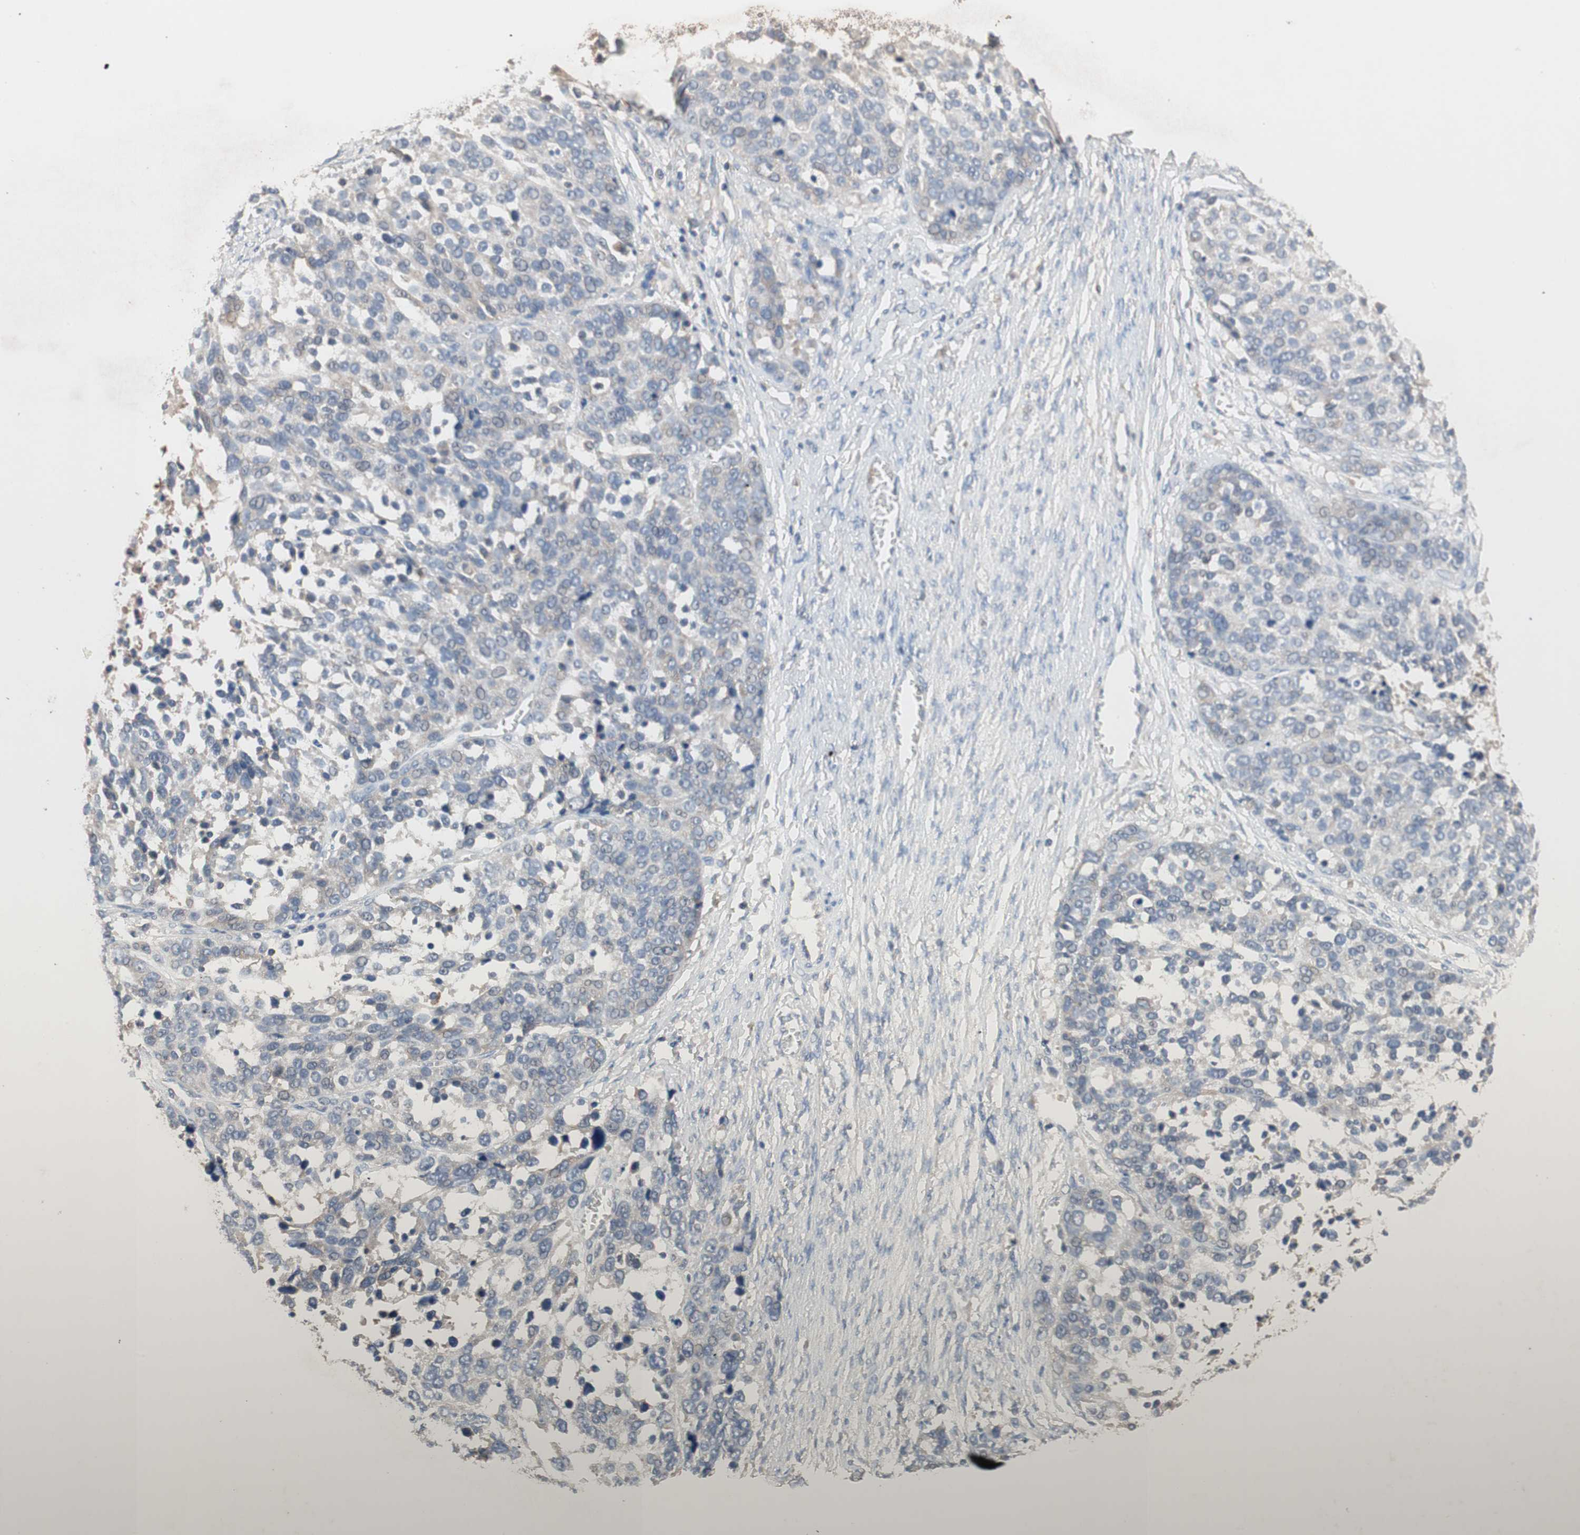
{"staining": {"intensity": "weak", "quantity": "<25%", "location": "cytoplasmic/membranous"}, "tissue": "ovarian cancer", "cell_type": "Tumor cells", "image_type": "cancer", "snomed": [{"axis": "morphology", "description": "Cystadenocarcinoma, serous, NOS"}, {"axis": "topography", "description": "Ovary"}], "caption": "A histopathology image of human ovarian serous cystadenocarcinoma is negative for staining in tumor cells. The staining is performed using DAB brown chromogen with nuclei counter-stained in using hematoxylin.", "gene": "ADAP1", "patient": {"sex": "female", "age": 44}}